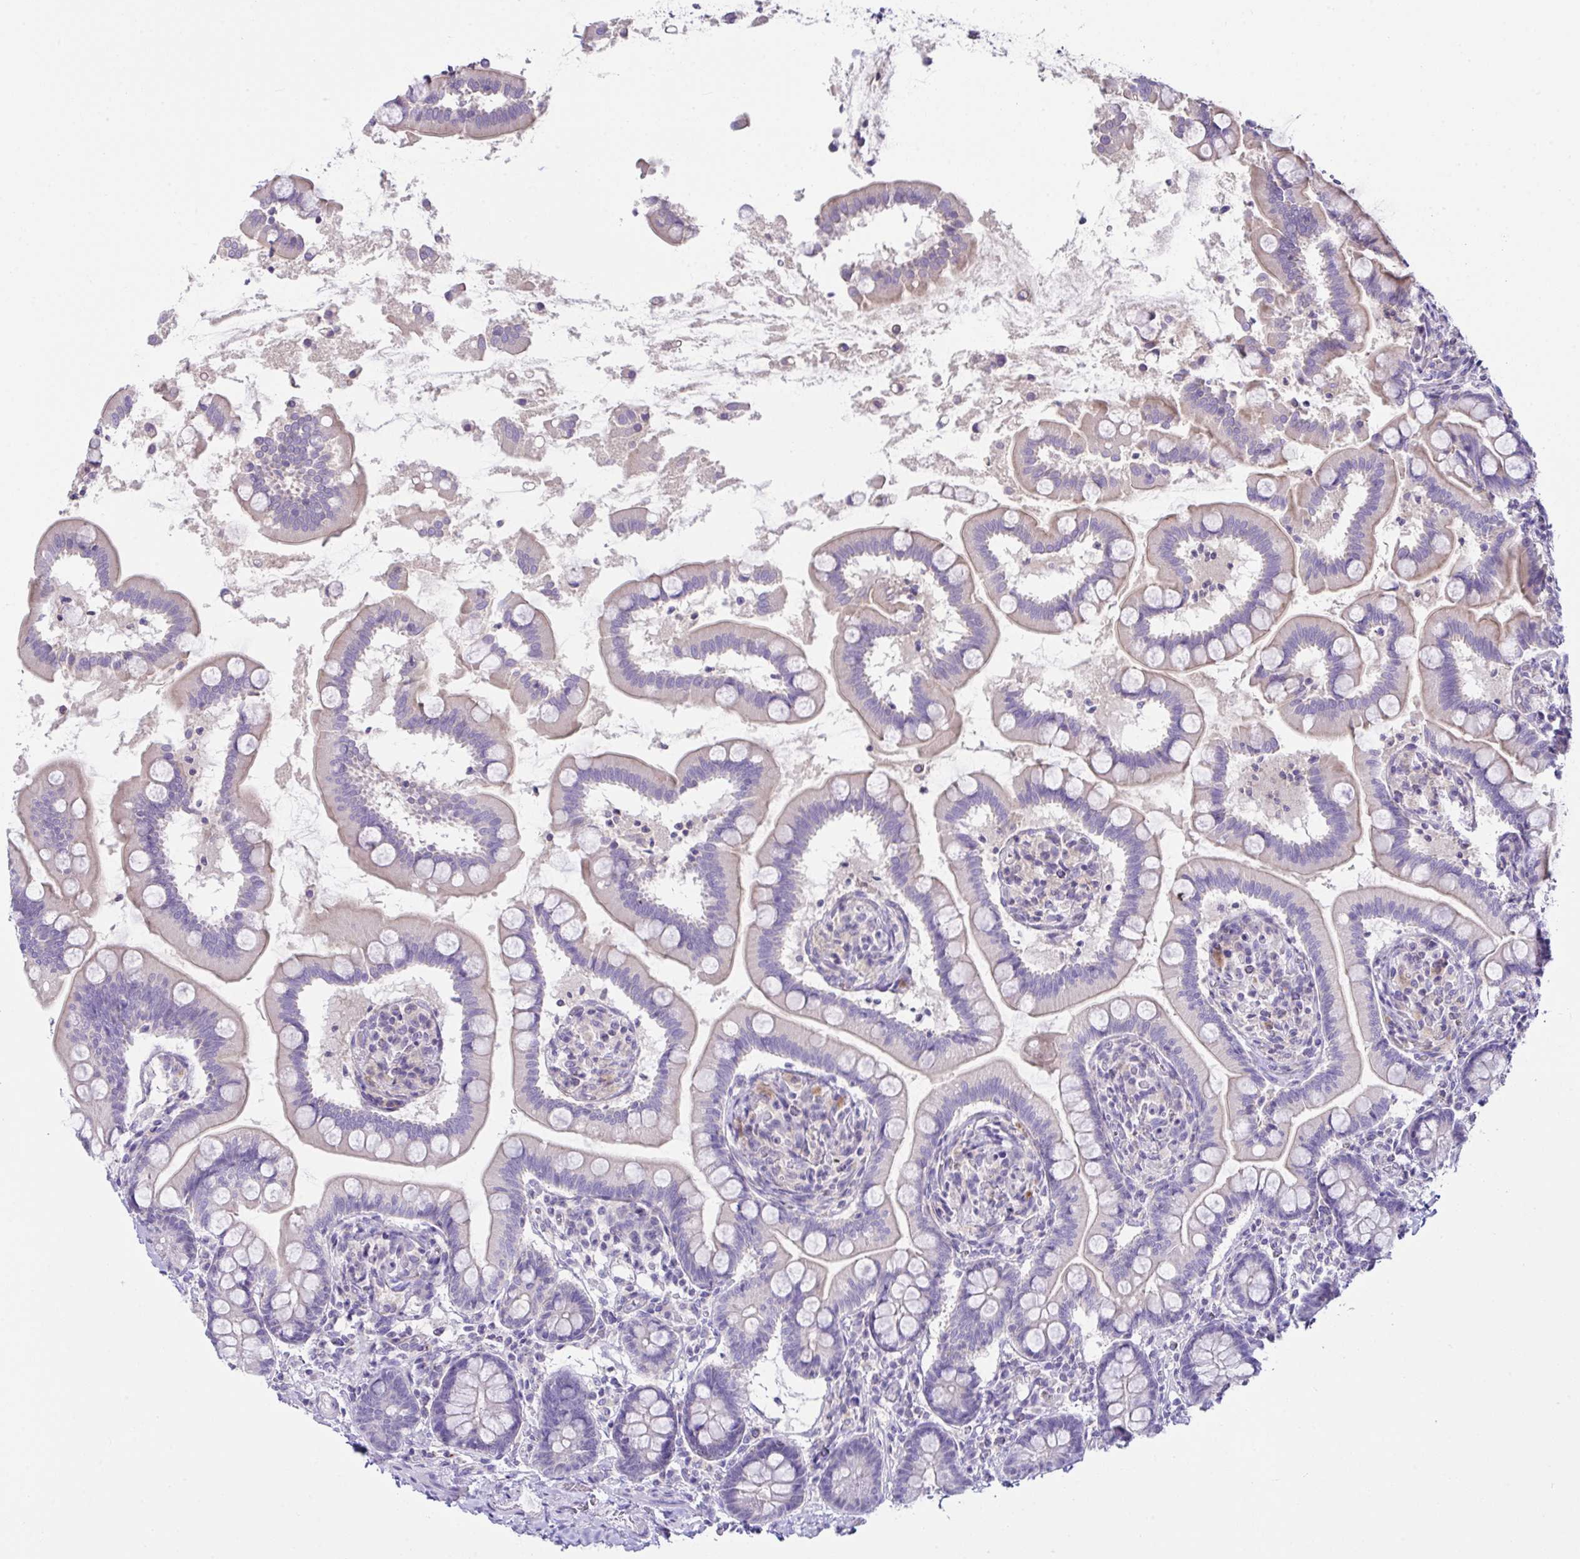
{"staining": {"intensity": "weak", "quantity": "25%-75%", "location": "cytoplasmic/membranous"}, "tissue": "small intestine", "cell_type": "Glandular cells", "image_type": "normal", "snomed": [{"axis": "morphology", "description": "Normal tissue, NOS"}, {"axis": "topography", "description": "Small intestine"}], "caption": "A photomicrograph of human small intestine stained for a protein displays weak cytoplasmic/membranous brown staining in glandular cells. The protein of interest is shown in brown color, while the nuclei are stained blue.", "gene": "D2HGDH", "patient": {"sex": "female", "age": 64}}